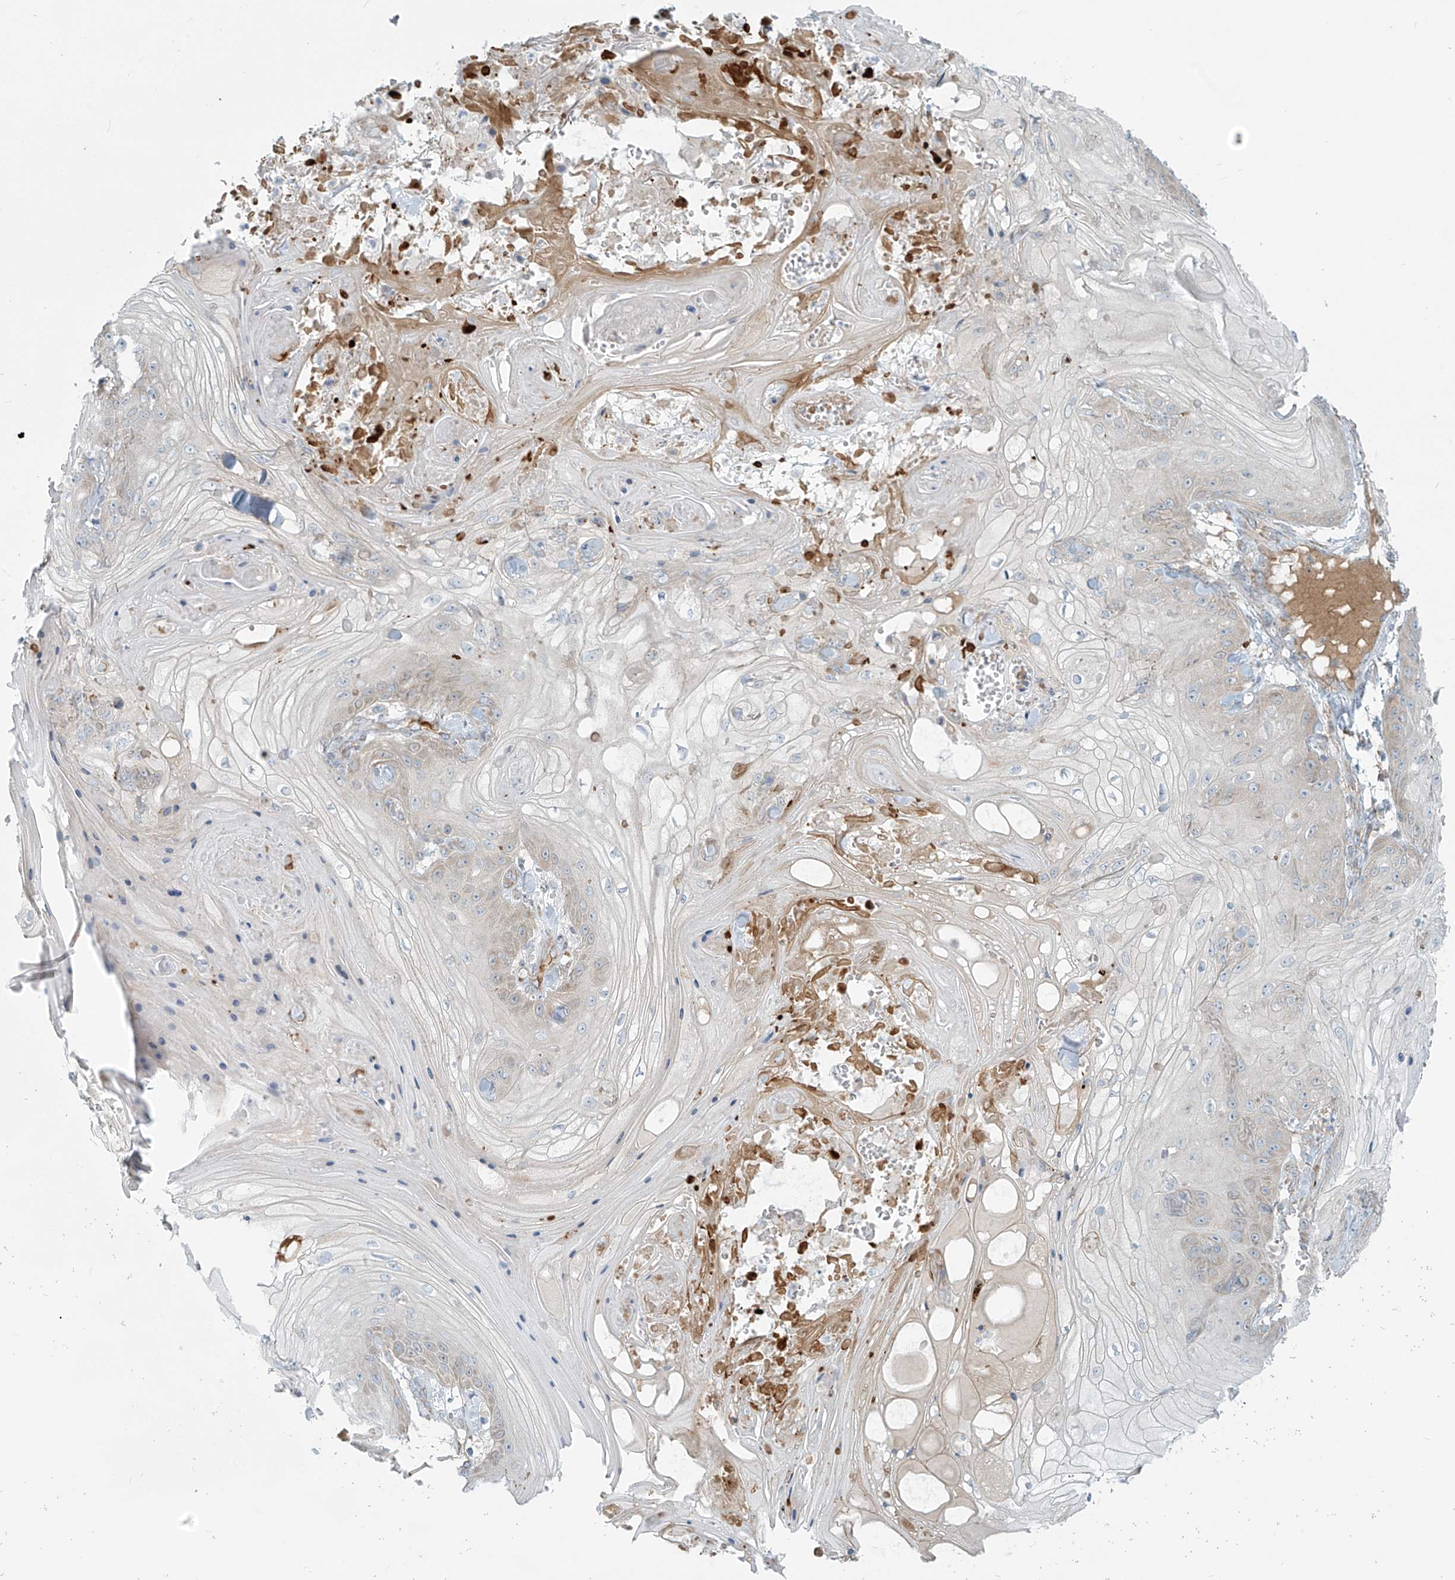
{"staining": {"intensity": "negative", "quantity": "none", "location": "none"}, "tissue": "skin cancer", "cell_type": "Tumor cells", "image_type": "cancer", "snomed": [{"axis": "morphology", "description": "Squamous cell carcinoma, NOS"}, {"axis": "topography", "description": "Skin"}], "caption": "Tumor cells show no significant protein positivity in skin cancer. Brightfield microscopy of immunohistochemistry stained with DAB (3,3'-diaminobenzidine) (brown) and hematoxylin (blue), captured at high magnification.", "gene": "LZTS3", "patient": {"sex": "male", "age": 74}}